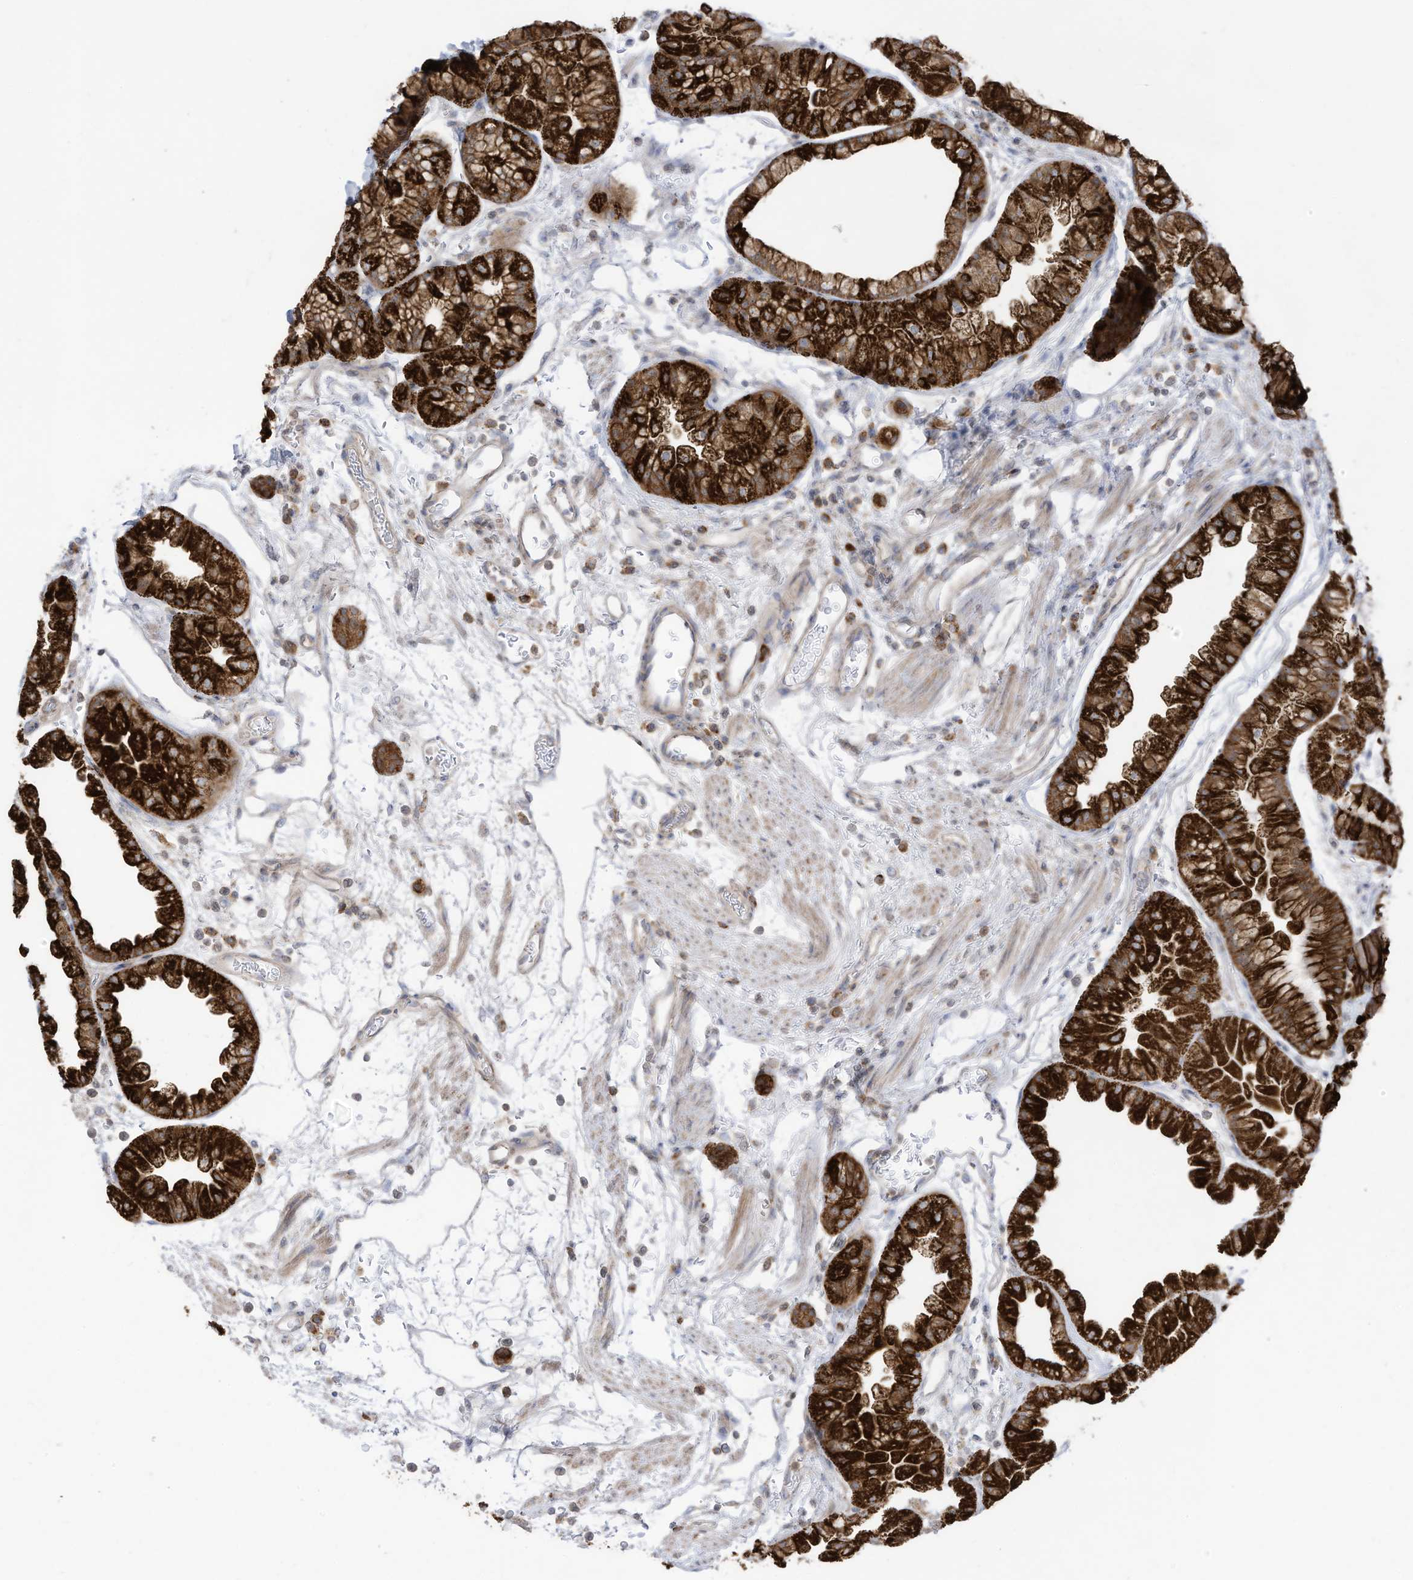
{"staining": {"intensity": "strong", "quantity": ">75%", "location": "cytoplasmic/membranous"}, "tissue": "stomach", "cell_type": "Glandular cells", "image_type": "normal", "snomed": [{"axis": "morphology", "description": "Normal tissue, NOS"}, {"axis": "topography", "description": "Stomach, upper"}], "caption": "Immunohistochemical staining of benign human stomach shows >75% levels of strong cytoplasmic/membranous protein staining in about >75% of glandular cells.", "gene": "CGAS", "patient": {"sex": "male", "age": 47}}